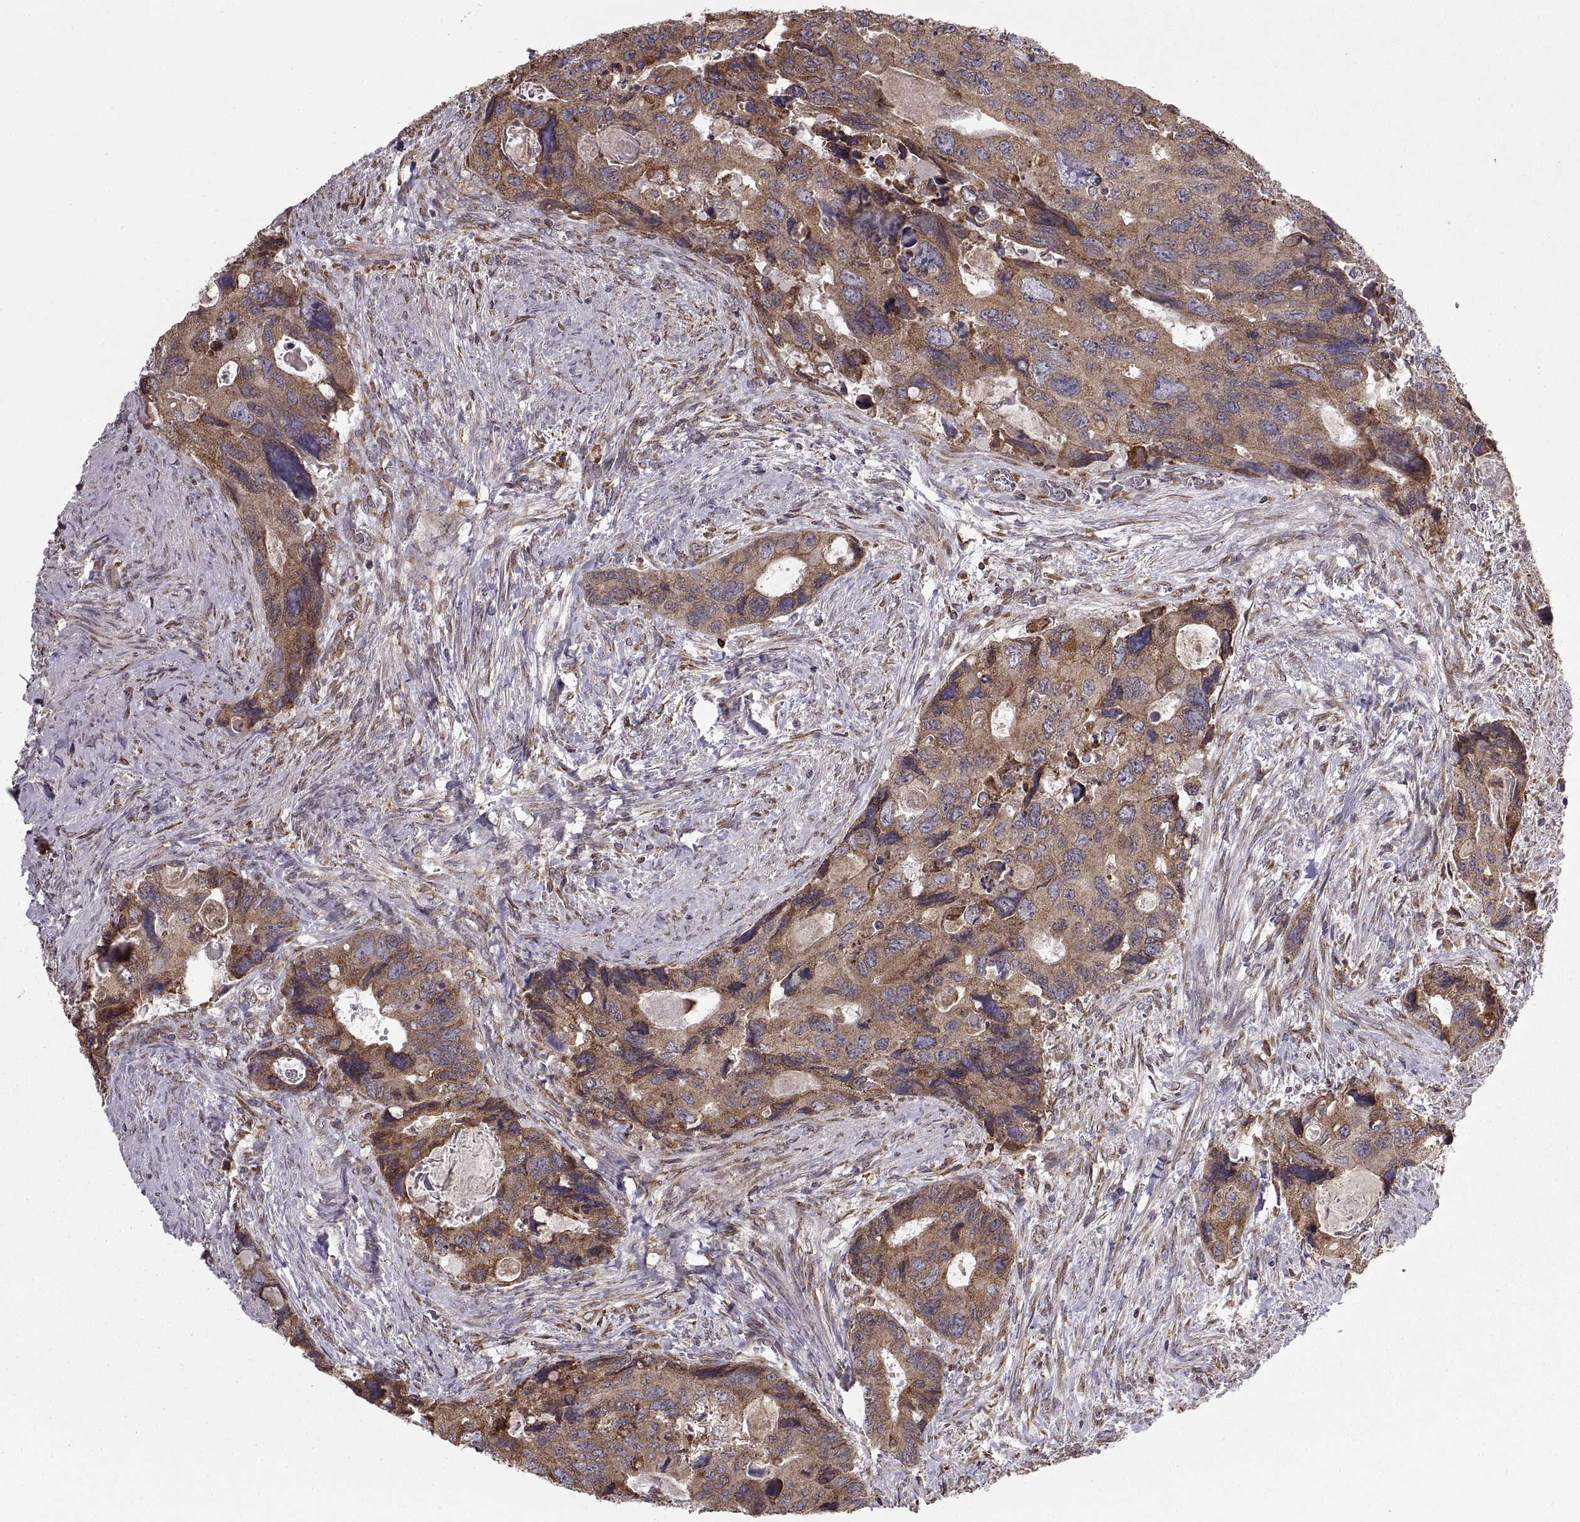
{"staining": {"intensity": "moderate", "quantity": "<25%", "location": "cytoplasmic/membranous"}, "tissue": "colorectal cancer", "cell_type": "Tumor cells", "image_type": "cancer", "snomed": [{"axis": "morphology", "description": "Adenocarcinoma, NOS"}, {"axis": "topography", "description": "Rectum"}], "caption": "DAB (3,3'-diaminobenzidine) immunohistochemical staining of human colorectal cancer (adenocarcinoma) exhibits moderate cytoplasmic/membranous protein expression in approximately <25% of tumor cells. The staining was performed using DAB, with brown indicating positive protein expression. Nuclei are stained blue with hematoxylin.", "gene": "PDIA3", "patient": {"sex": "male", "age": 62}}